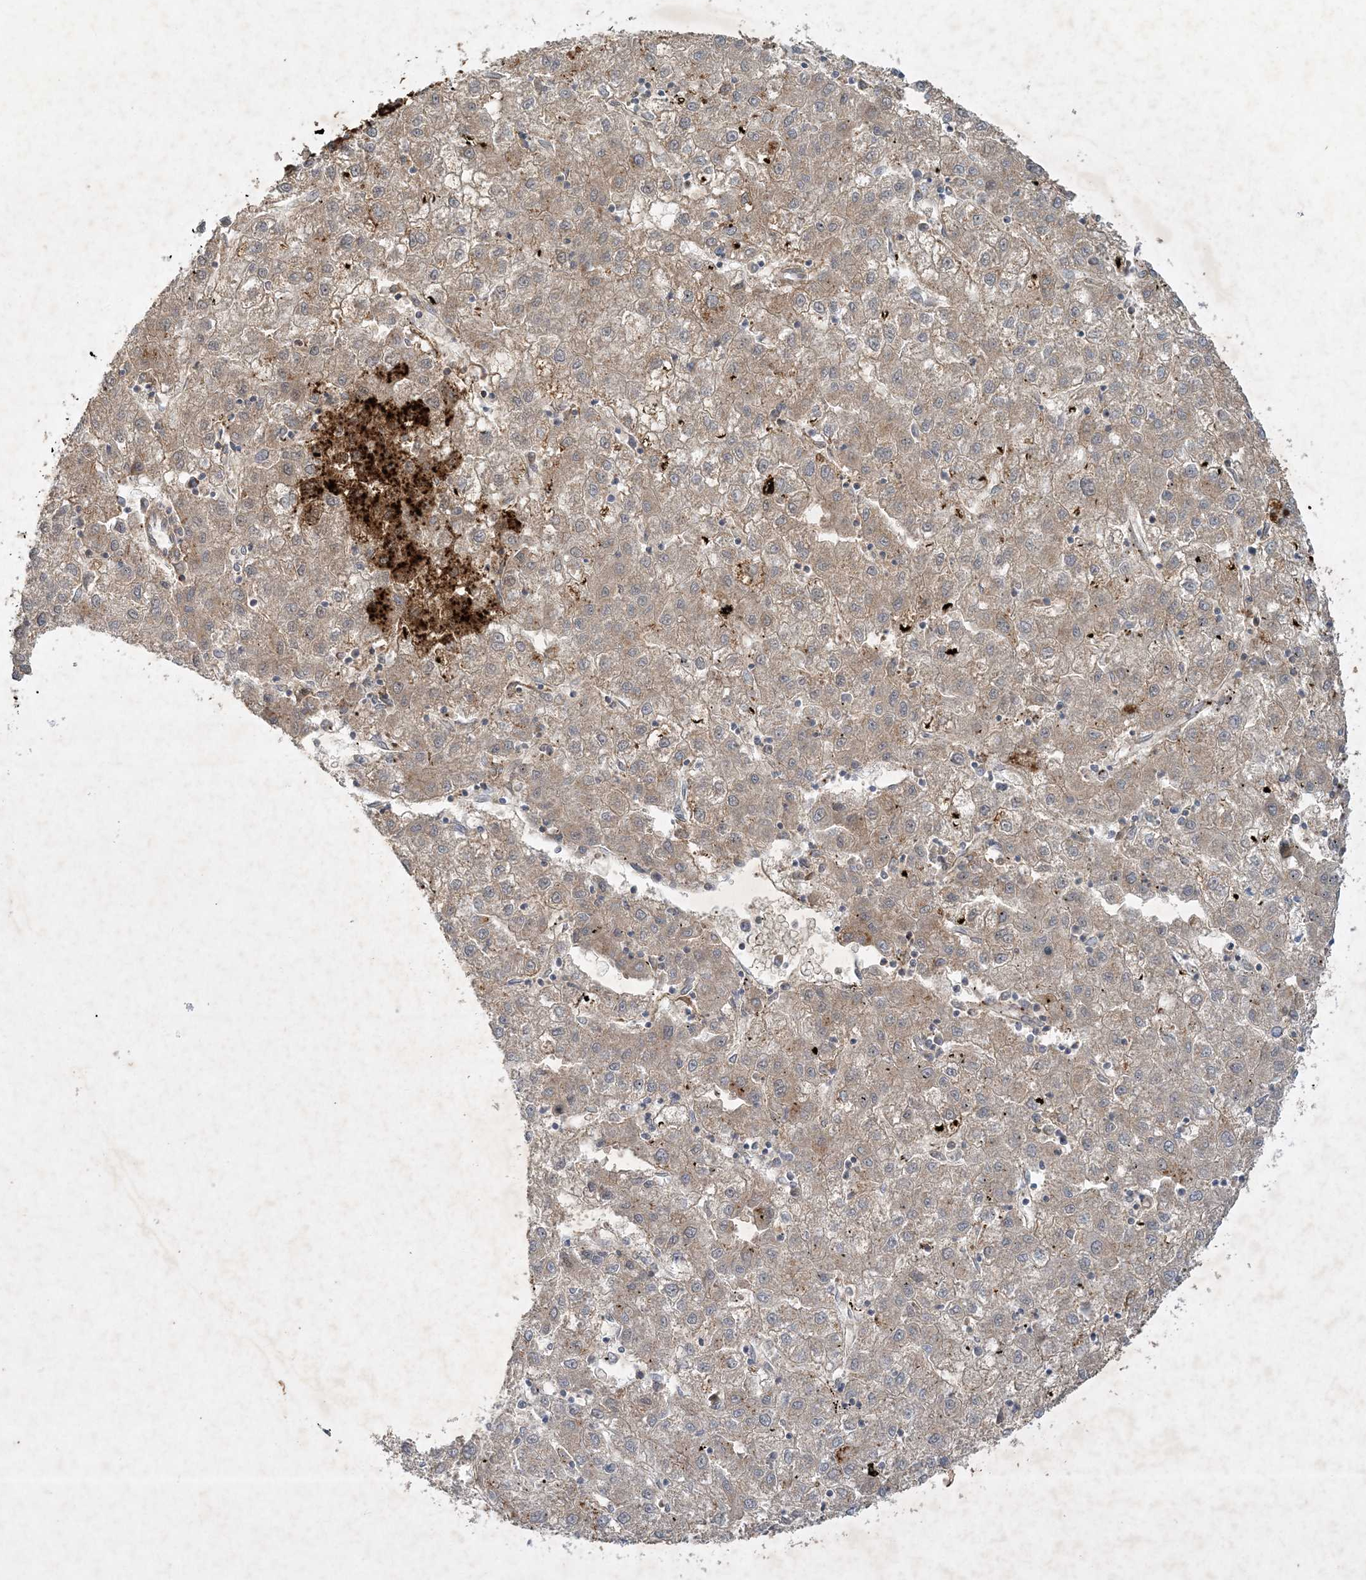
{"staining": {"intensity": "weak", "quantity": ">75%", "location": "cytoplasmic/membranous"}, "tissue": "liver cancer", "cell_type": "Tumor cells", "image_type": "cancer", "snomed": [{"axis": "morphology", "description": "Carcinoma, Hepatocellular, NOS"}, {"axis": "topography", "description": "Liver"}], "caption": "Liver hepatocellular carcinoma tissue demonstrates weak cytoplasmic/membranous expression in approximately >75% of tumor cells, visualized by immunohistochemistry. (Stains: DAB in brown, nuclei in blue, Microscopy: brightfield microscopy at high magnification).", "gene": "THG1L", "patient": {"sex": "male", "age": 72}}